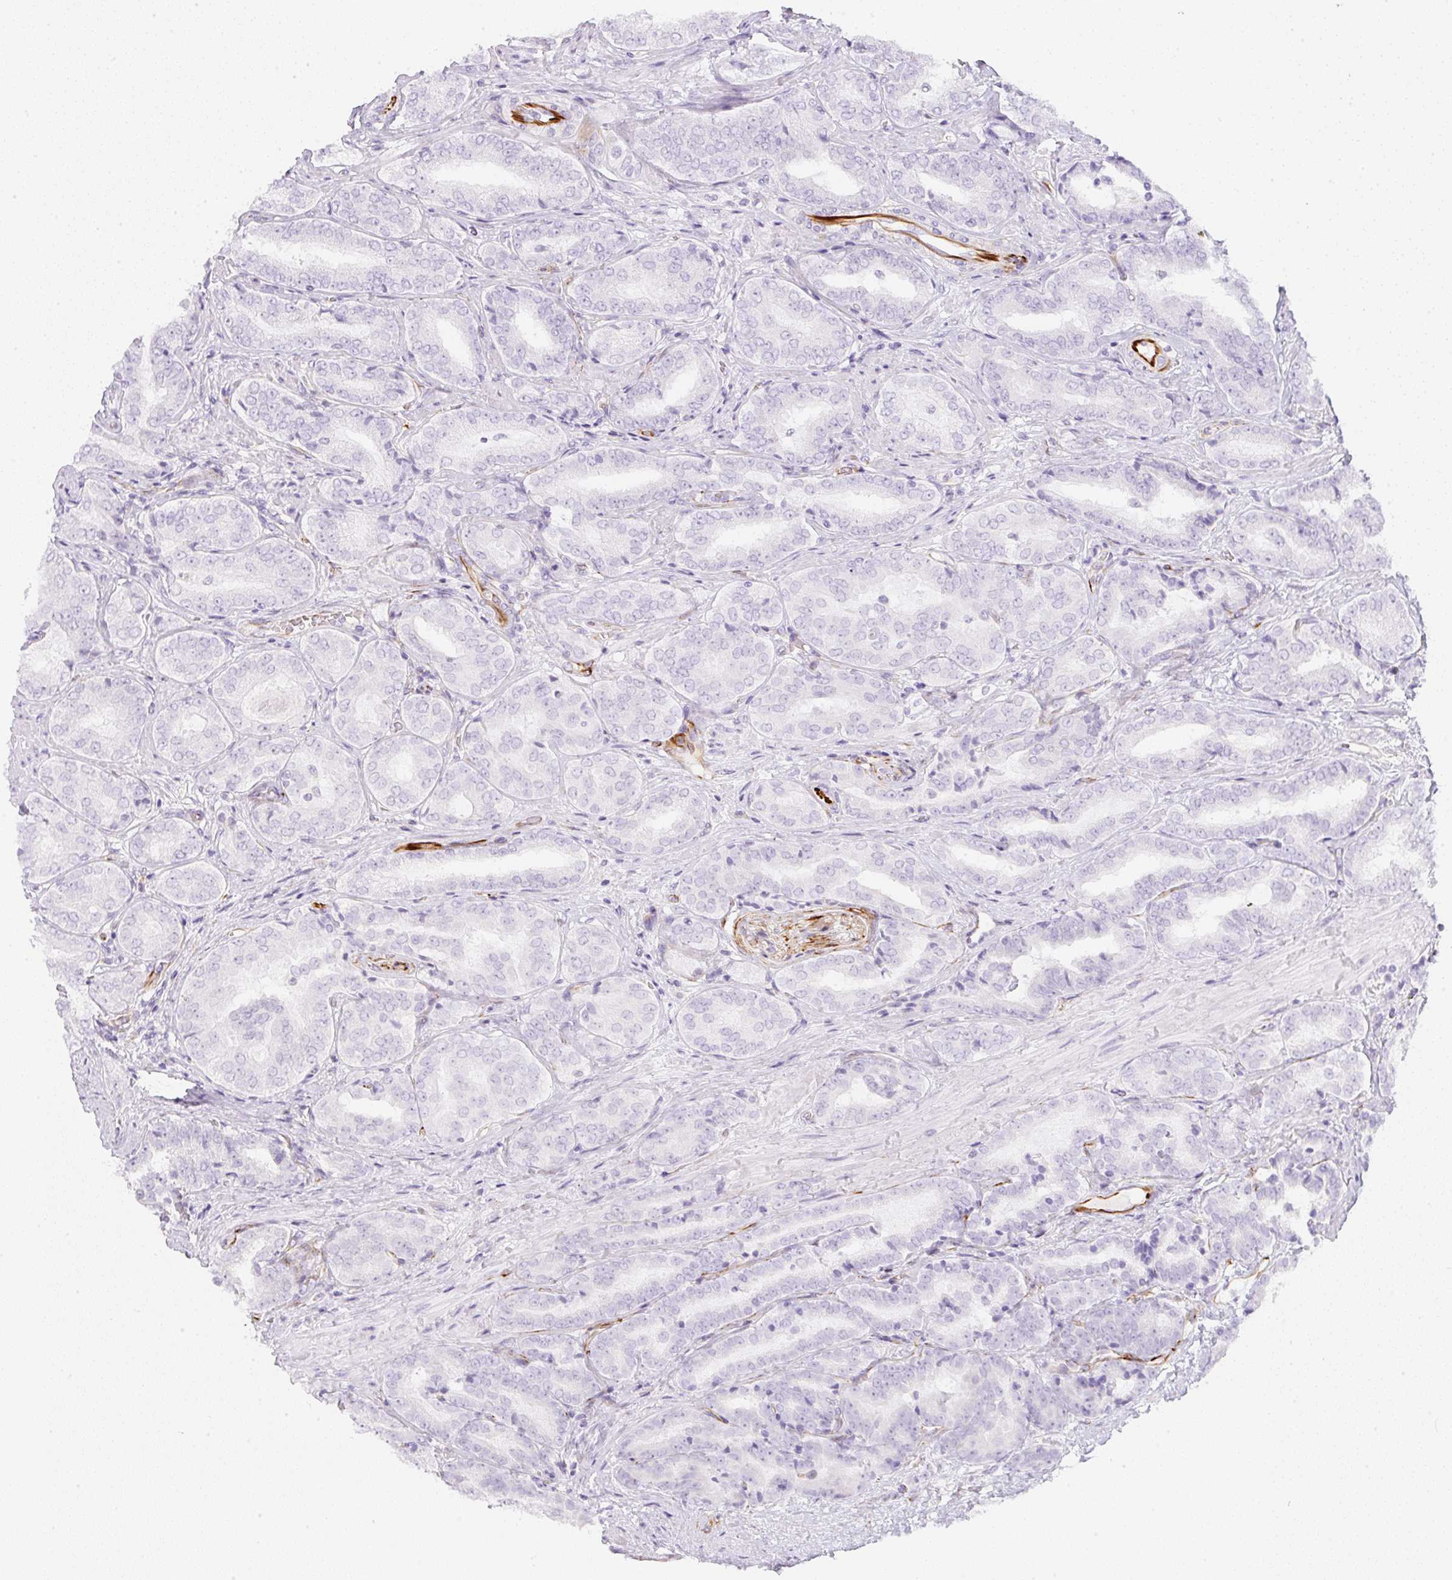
{"staining": {"intensity": "negative", "quantity": "none", "location": "none"}, "tissue": "prostate cancer", "cell_type": "Tumor cells", "image_type": "cancer", "snomed": [{"axis": "morphology", "description": "Adenocarcinoma, High grade"}, {"axis": "topography", "description": "Prostate"}], "caption": "Immunohistochemical staining of adenocarcinoma (high-grade) (prostate) shows no significant positivity in tumor cells.", "gene": "ZNF689", "patient": {"sex": "male", "age": 72}}